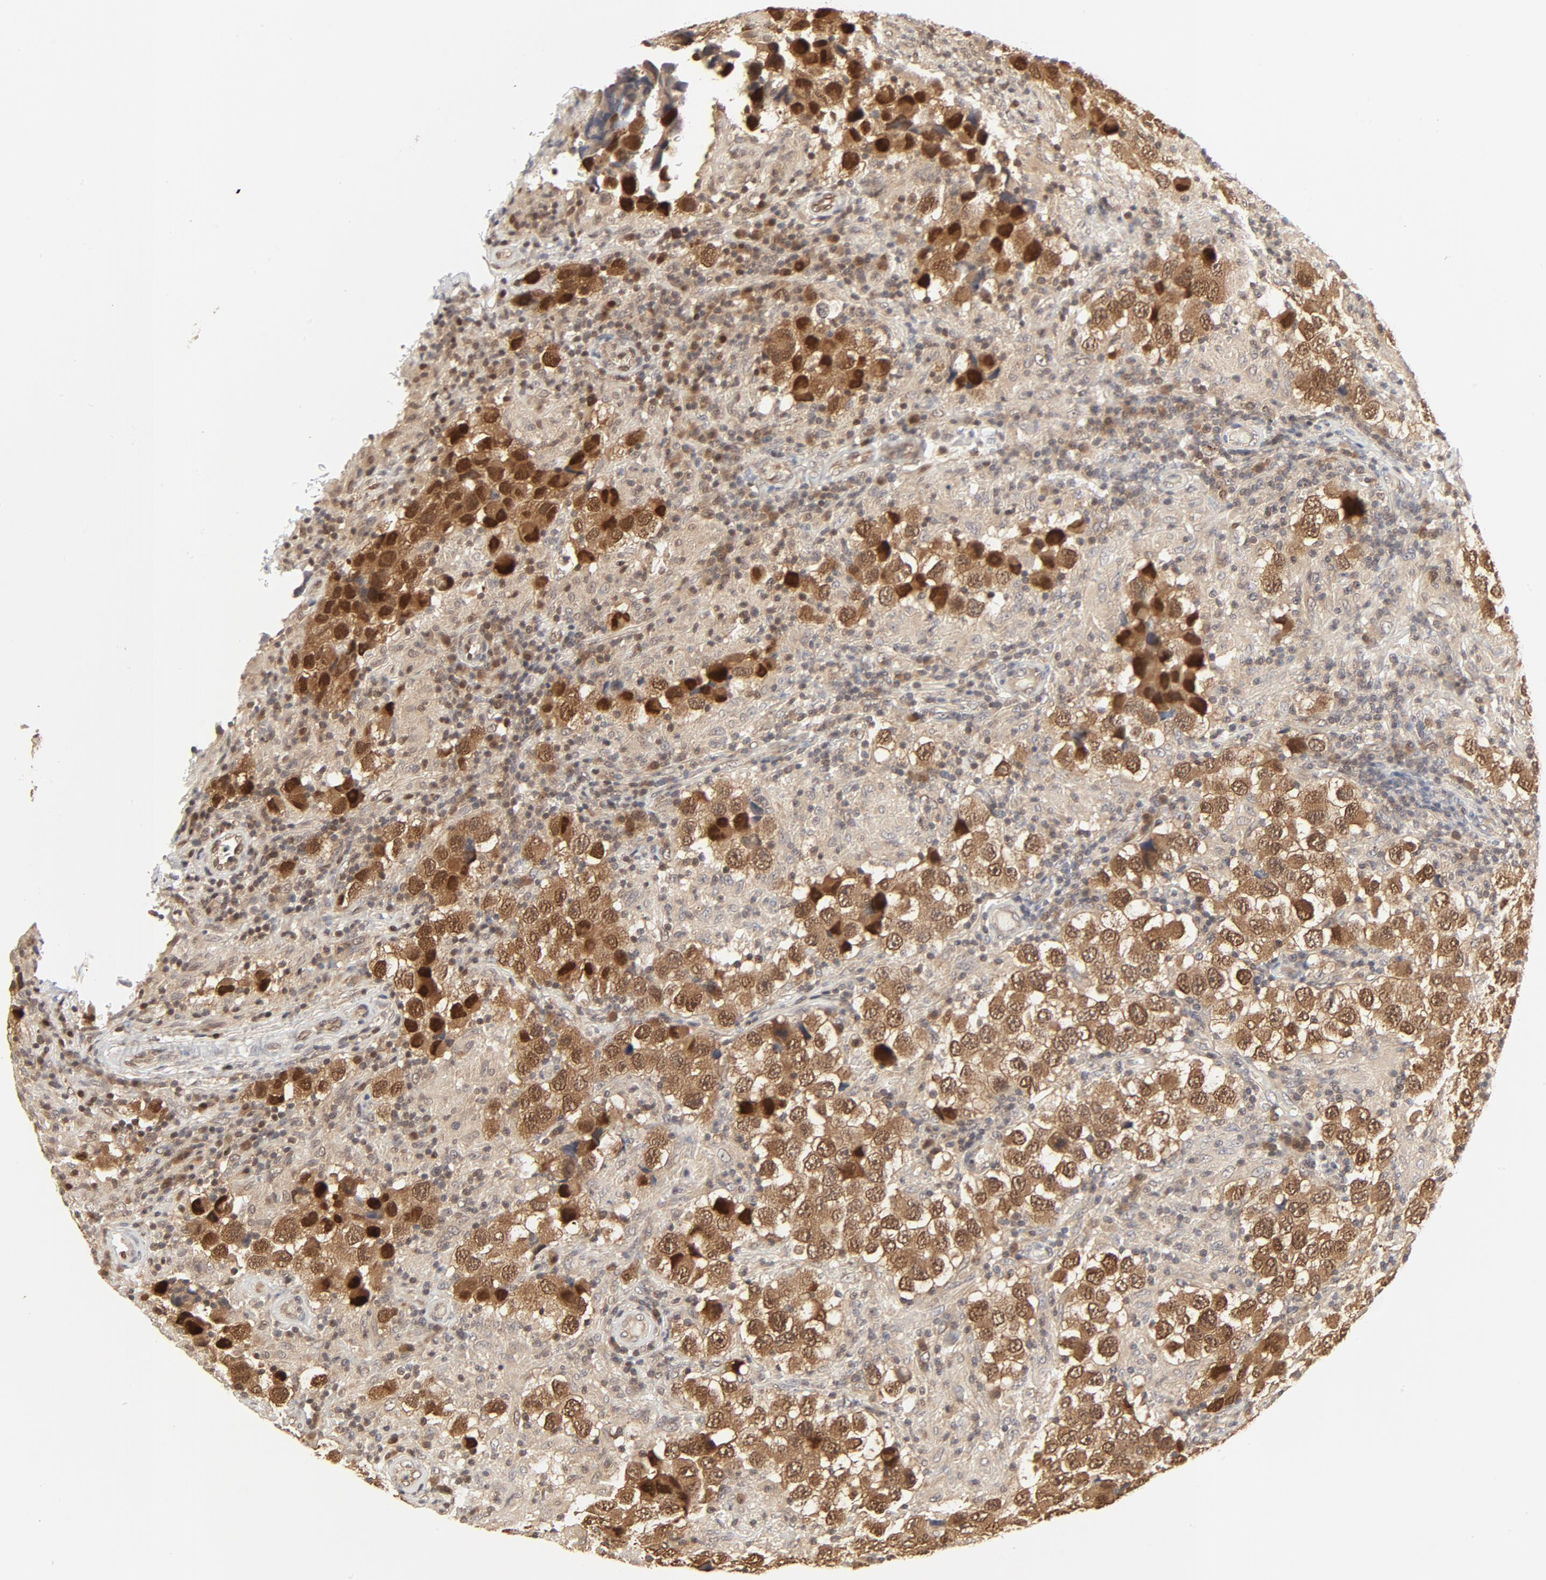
{"staining": {"intensity": "strong", "quantity": "<25%", "location": "cytoplasmic/membranous,nuclear"}, "tissue": "testis cancer", "cell_type": "Tumor cells", "image_type": "cancer", "snomed": [{"axis": "morphology", "description": "Carcinoma, Embryonal, NOS"}, {"axis": "topography", "description": "Testis"}], "caption": "This micrograph exhibits testis cancer (embryonal carcinoma) stained with IHC to label a protein in brown. The cytoplasmic/membranous and nuclear of tumor cells show strong positivity for the protein. Nuclei are counter-stained blue.", "gene": "NEDD8", "patient": {"sex": "male", "age": 21}}